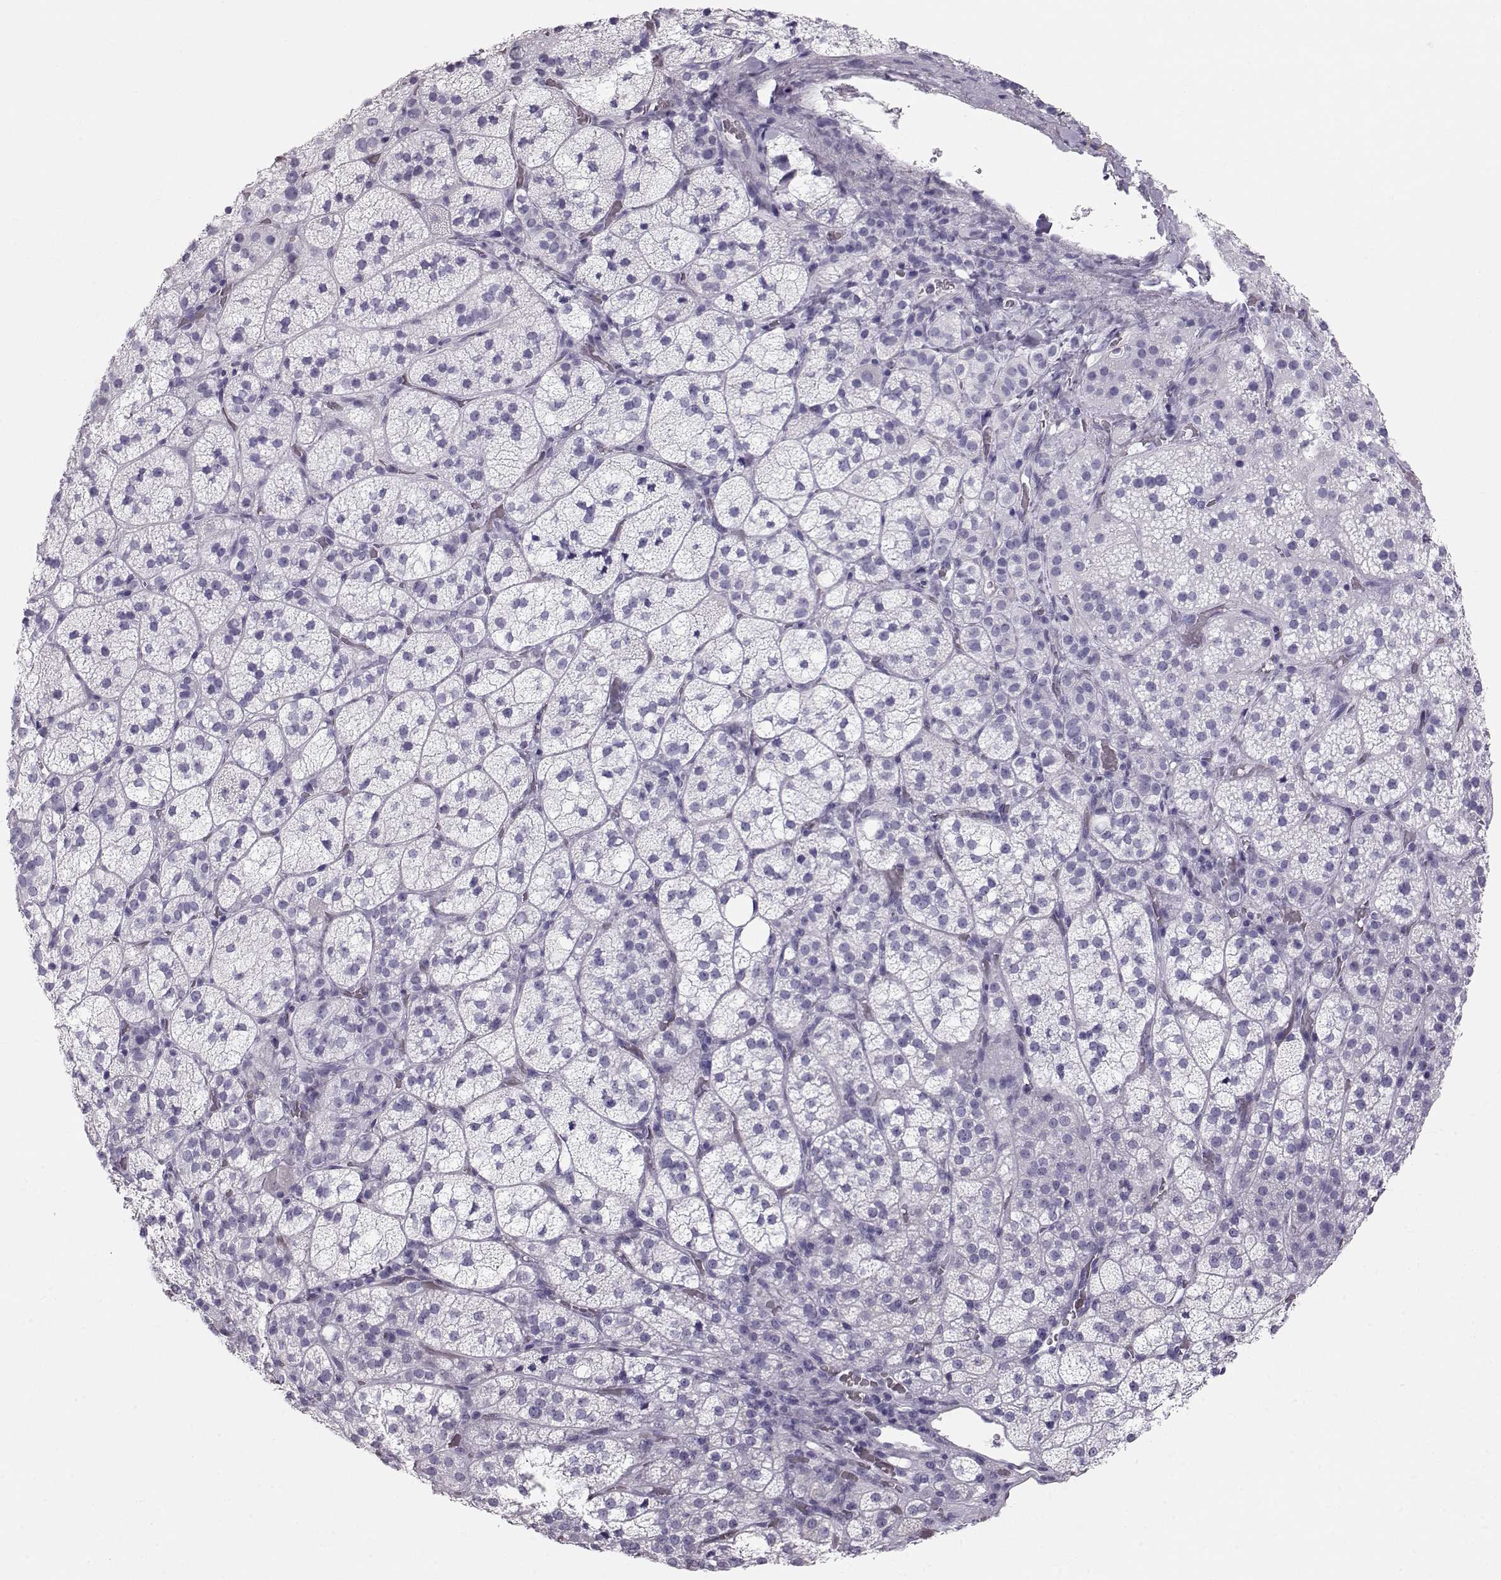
{"staining": {"intensity": "negative", "quantity": "none", "location": "none"}, "tissue": "adrenal gland", "cell_type": "Glandular cells", "image_type": "normal", "snomed": [{"axis": "morphology", "description": "Normal tissue, NOS"}, {"axis": "topography", "description": "Adrenal gland"}], "caption": "DAB immunohistochemical staining of benign adrenal gland demonstrates no significant expression in glandular cells. Brightfield microscopy of IHC stained with DAB (brown) and hematoxylin (blue), captured at high magnification.", "gene": "RD3", "patient": {"sex": "female", "age": 60}}